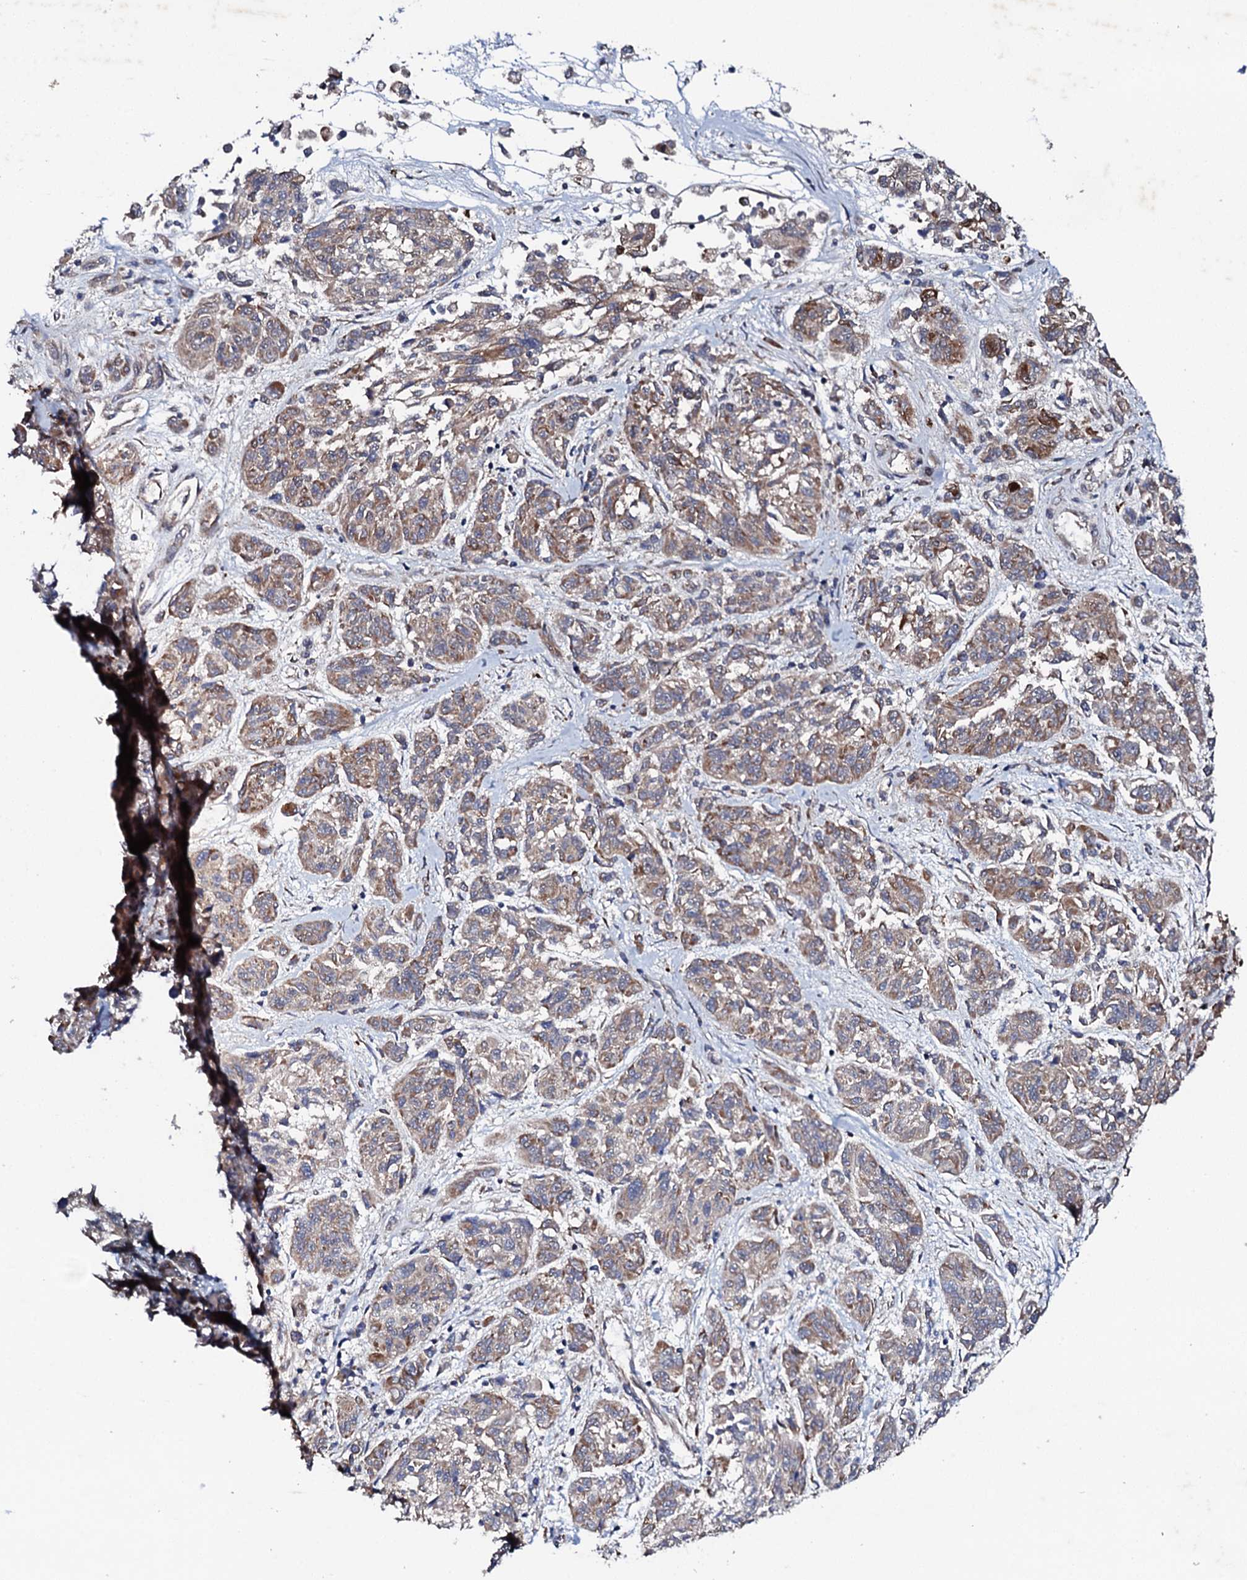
{"staining": {"intensity": "moderate", "quantity": "25%-75%", "location": "cytoplasmic/membranous"}, "tissue": "melanoma", "cell_type": "Tumor cells", "image_type": "cancer", "snomed": [{"axis": "morphology", "description": "Malignant melanoma, NOS"}, {"axis": "topography", "description": "Skin"}], "caption": "Immunohistochemical staining of human malignant melanoma displays medium levels of moderate cytoplasmic/membranous staining in about 25%-75% of tumor cells.", "gene": "MTIF3", "patient": {"sex": "male", "age": 53}}